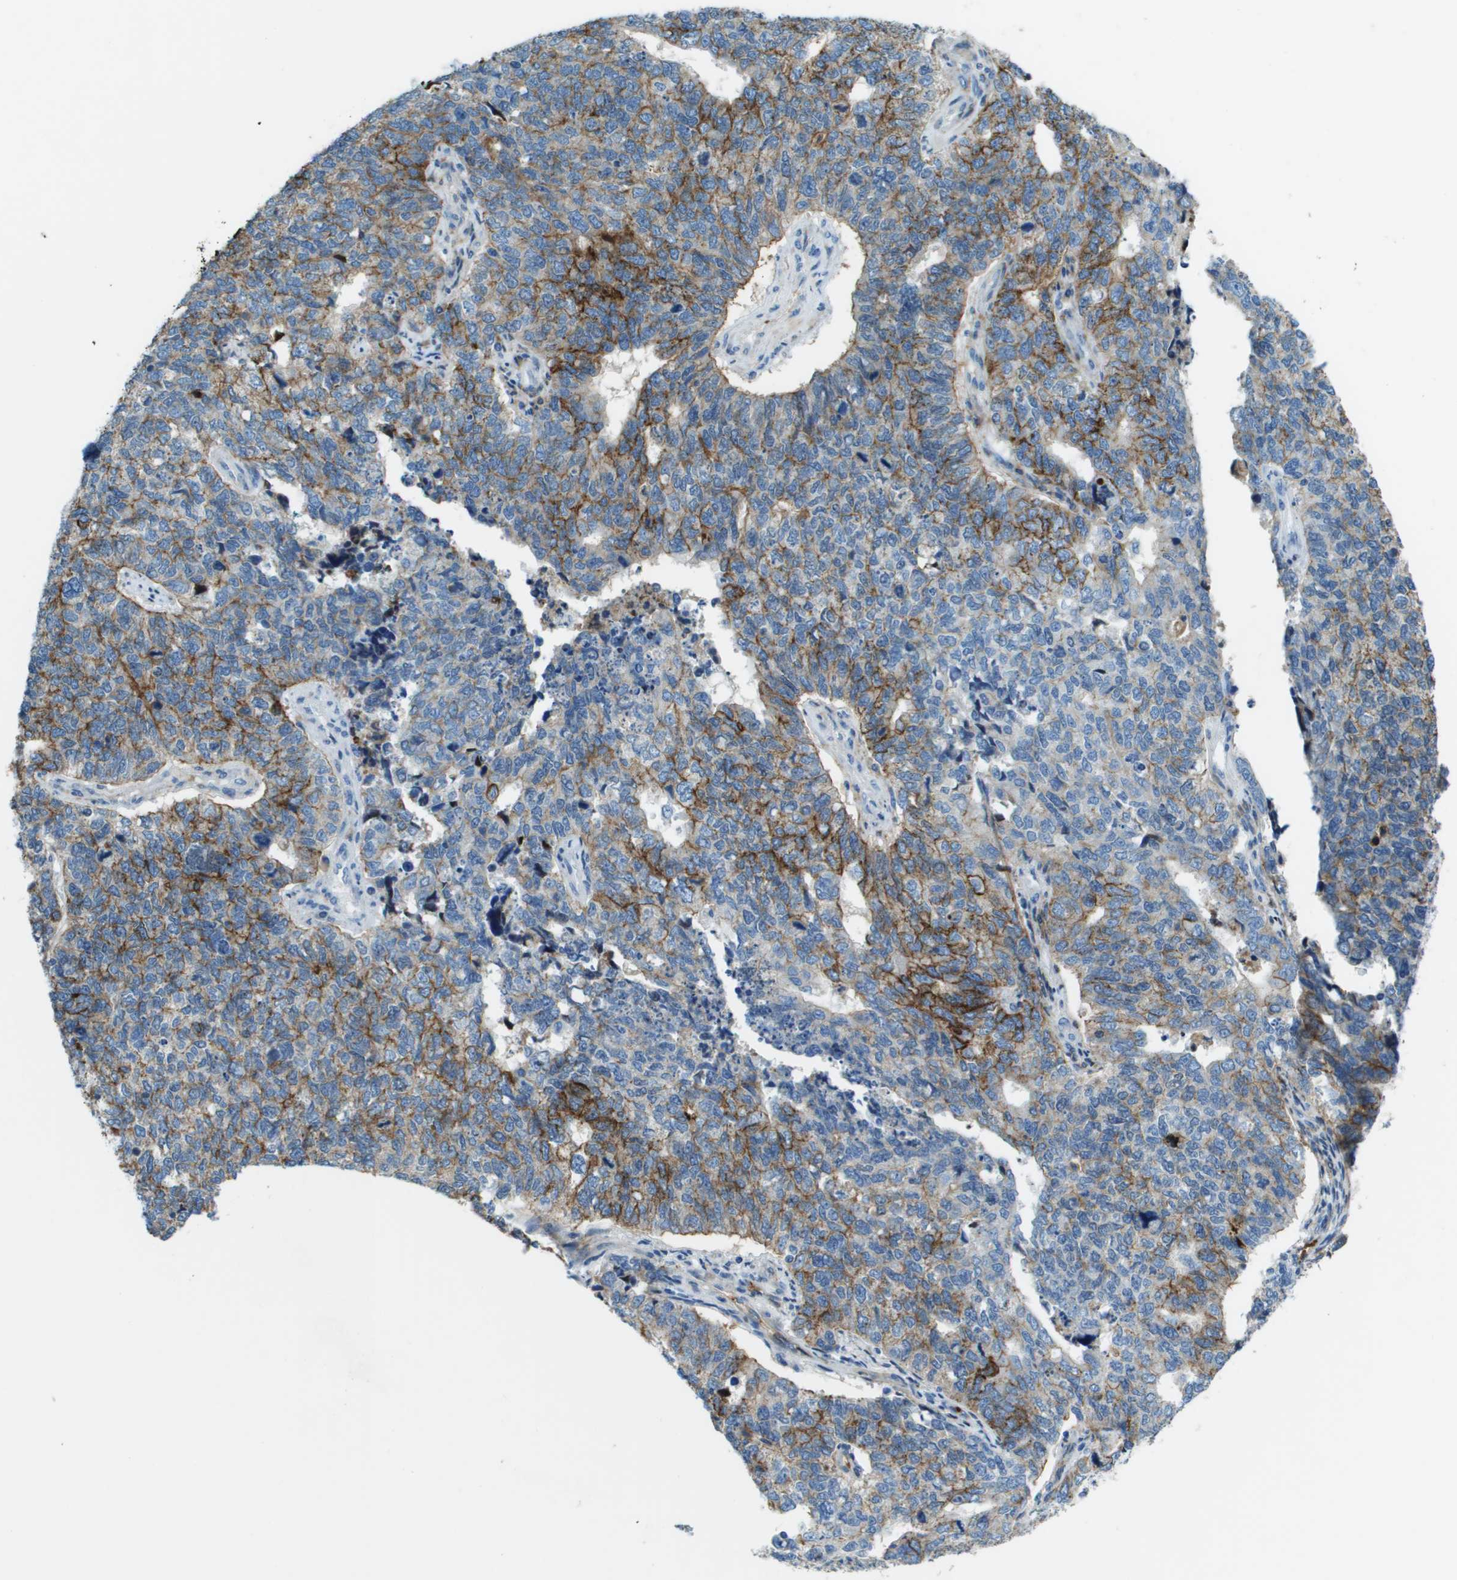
{"staining": {"intensity": "moderate", "quantity": "25%-75%", "location": "cytoplasmic/membranous"}, "tissue": "cervical cancer", "cell_type": "Tumor cells", "image_type": "cancer", "snomed": [{"axis": "morphology", "description": "Squamous cell carcinoma, NOS"}, {"axis": "topography", "description": "Cervix"}], "caption": "Immunohistochemistry (IHC) staining of cervical cancer, which exhibits medium levels of moderate cytoplasmic/membranous staining in about 25%-75% of tumor cells indicating moderate cytoplasmic/membranous protein staining. The staining was performed using DAB (brown) for protein detection and nuclei were counterstained in hematoxylin (blue).", "gene": "SDC1", "patient": {"sex": "female", "age": 63}}